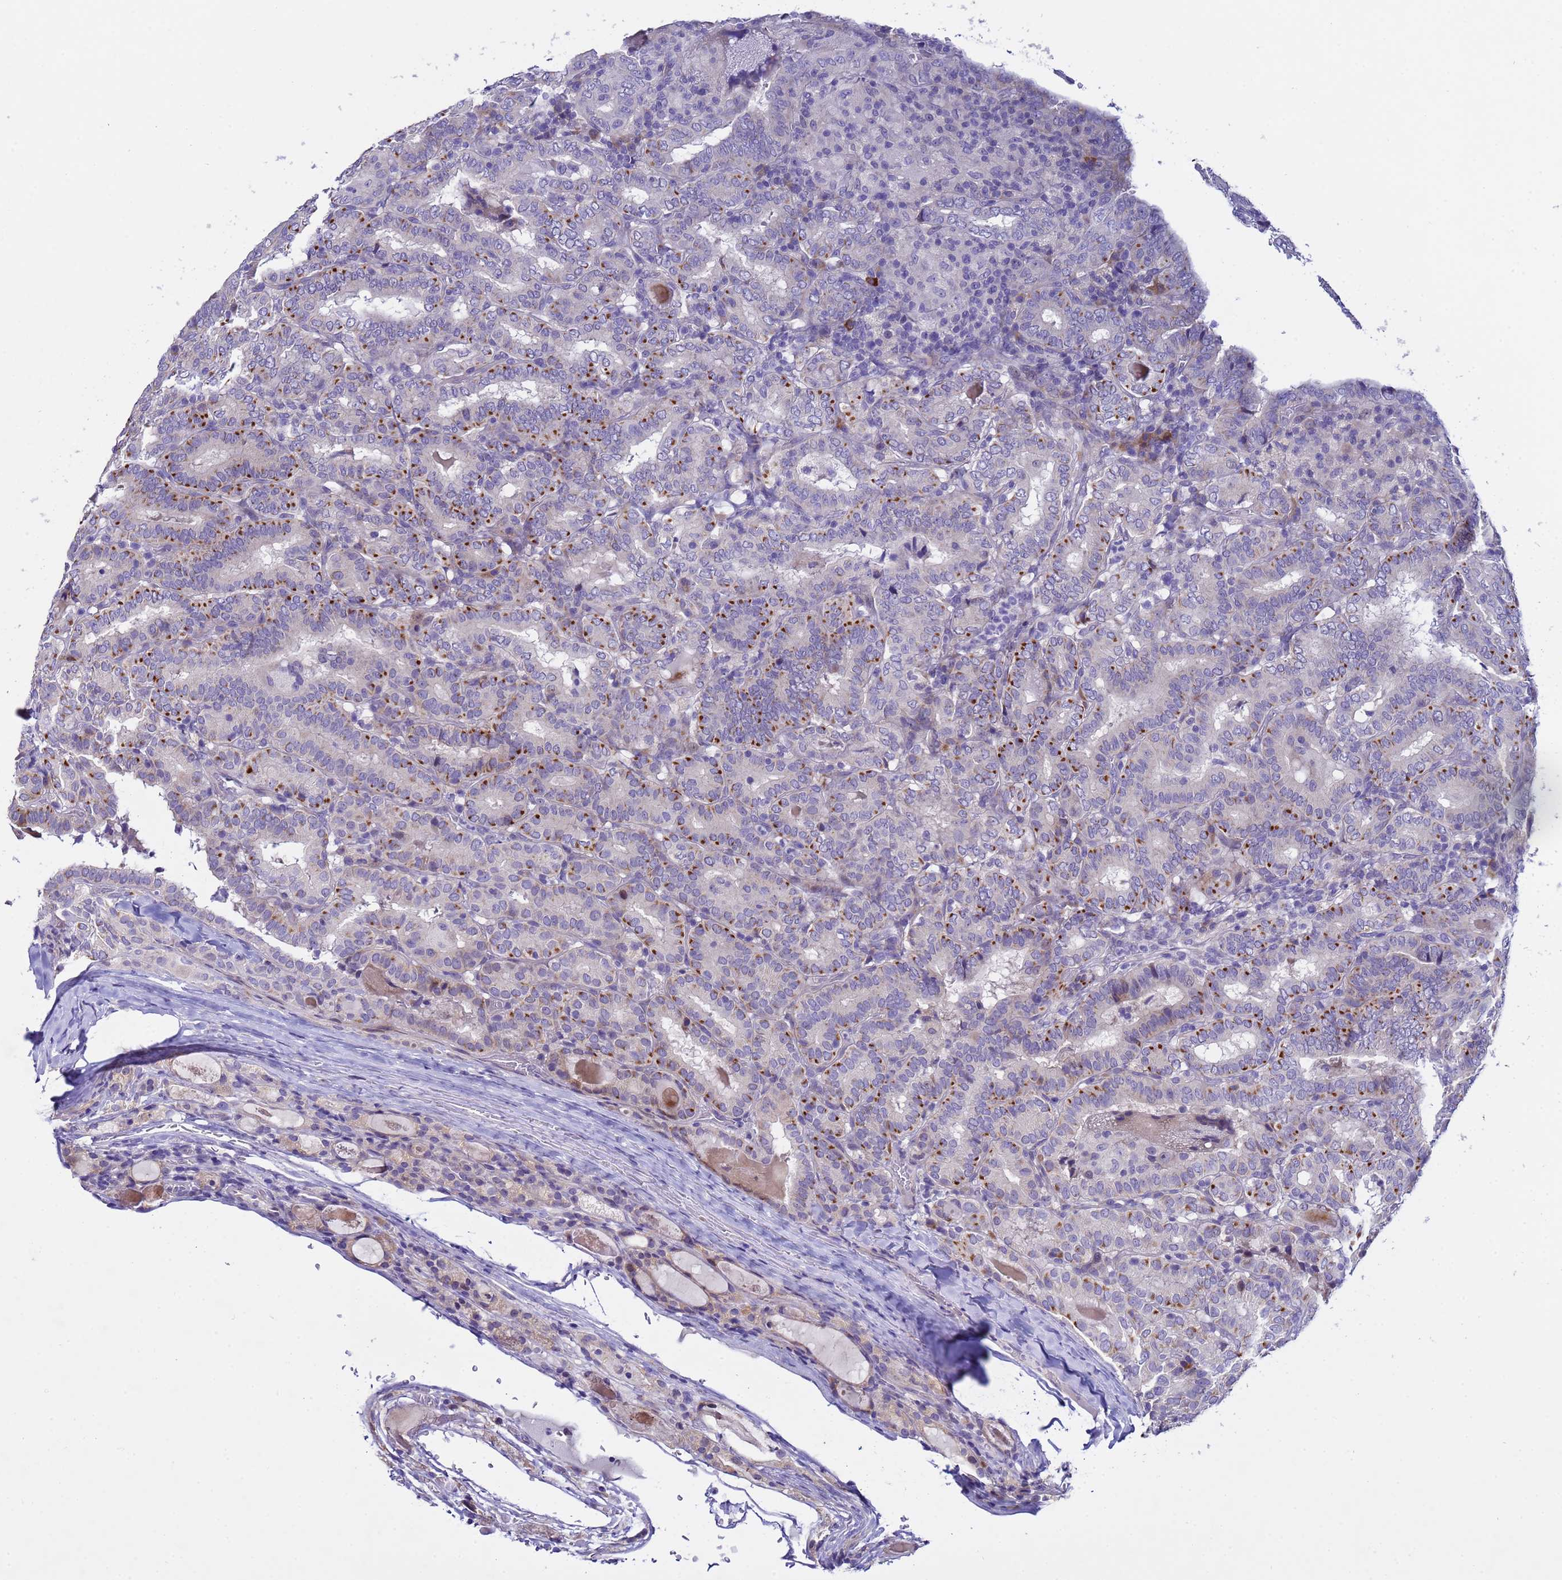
{"staining": {"intensity": "moderate", "quantity": "25%-75%", "location": "cytoplasmic/membranous"}, "tissue": "thyroid cancer", "cell_type": "Tumor cells", "image_type": "cancer", "snomed": [{"axis": "morphology", "description": "Papillary adenocarcinoma, NOS"}, {"axis": "topography", "description": "Thyroid gland"}], "caption": "Immunohistochemical staining of thyroid cancer demonstrates medium levels of moderate cytoplasmic/membranous protein staining in approximately 25%-75% of tumor cells.", "gene": "IGSF11", "patient": {"sex": "female", "age": 72}}